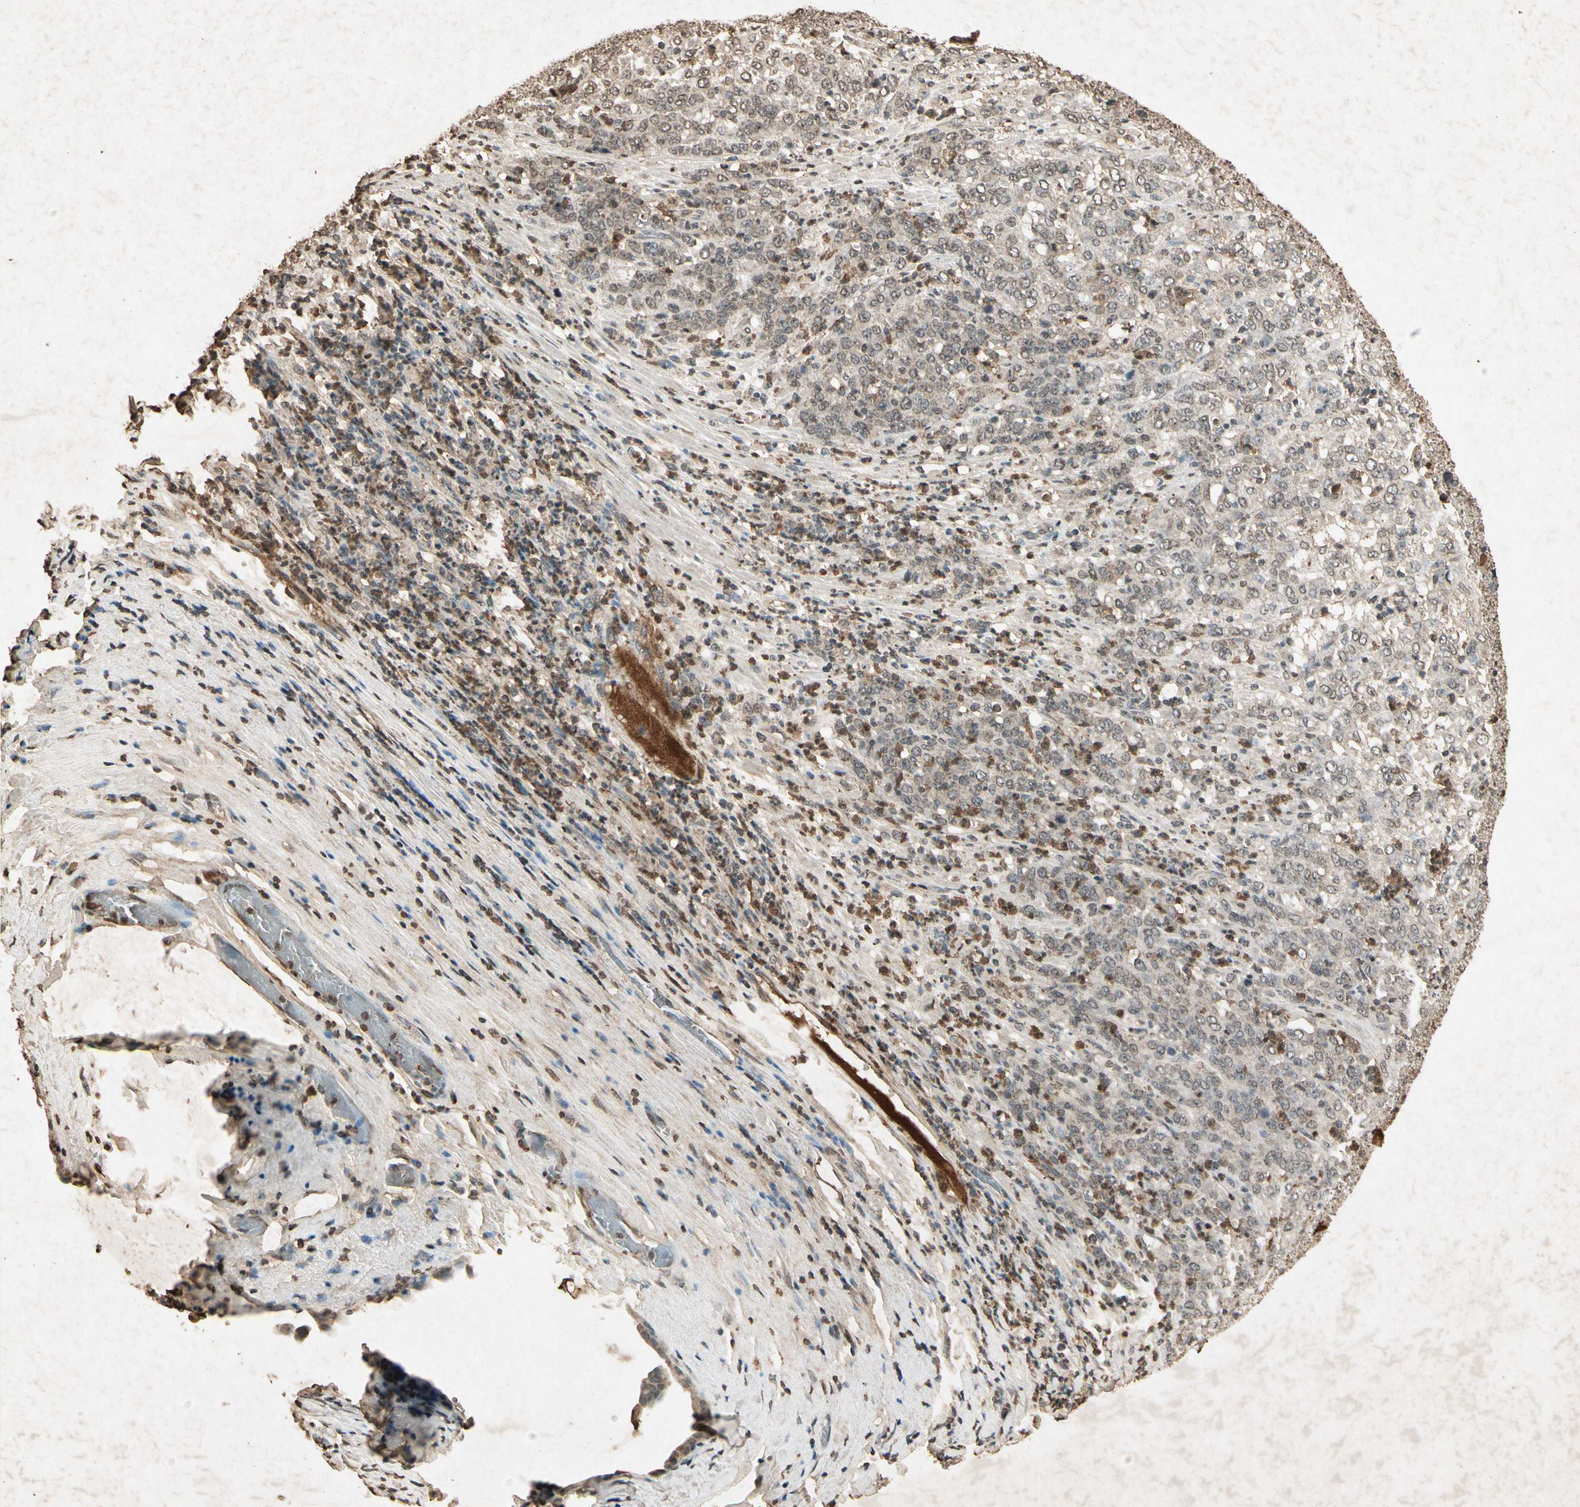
{"staining": {"intensity": "weak", "quantity": ">75%", "location": "cytoplasmic/membranous,nuclear"}, "tissue": "stomach cancer", "cell_type": "Tumor cells", "image_type": "cancer", "snomed": [{"axis": "morphology", "description": "Adenocarcinoma, NOS"}, {"axis": "topography", "description": "Stomach, lower"}], "caption": "The photomicrograph displays immunohistochemical staining of adenocarcinoma (stomach). There is weak cytoplasmic/membranous and nuclear expression is appreciated in about >75% of tumor cells.", "gene": "GC", "patient": {"sex": "female", "age": 71}}